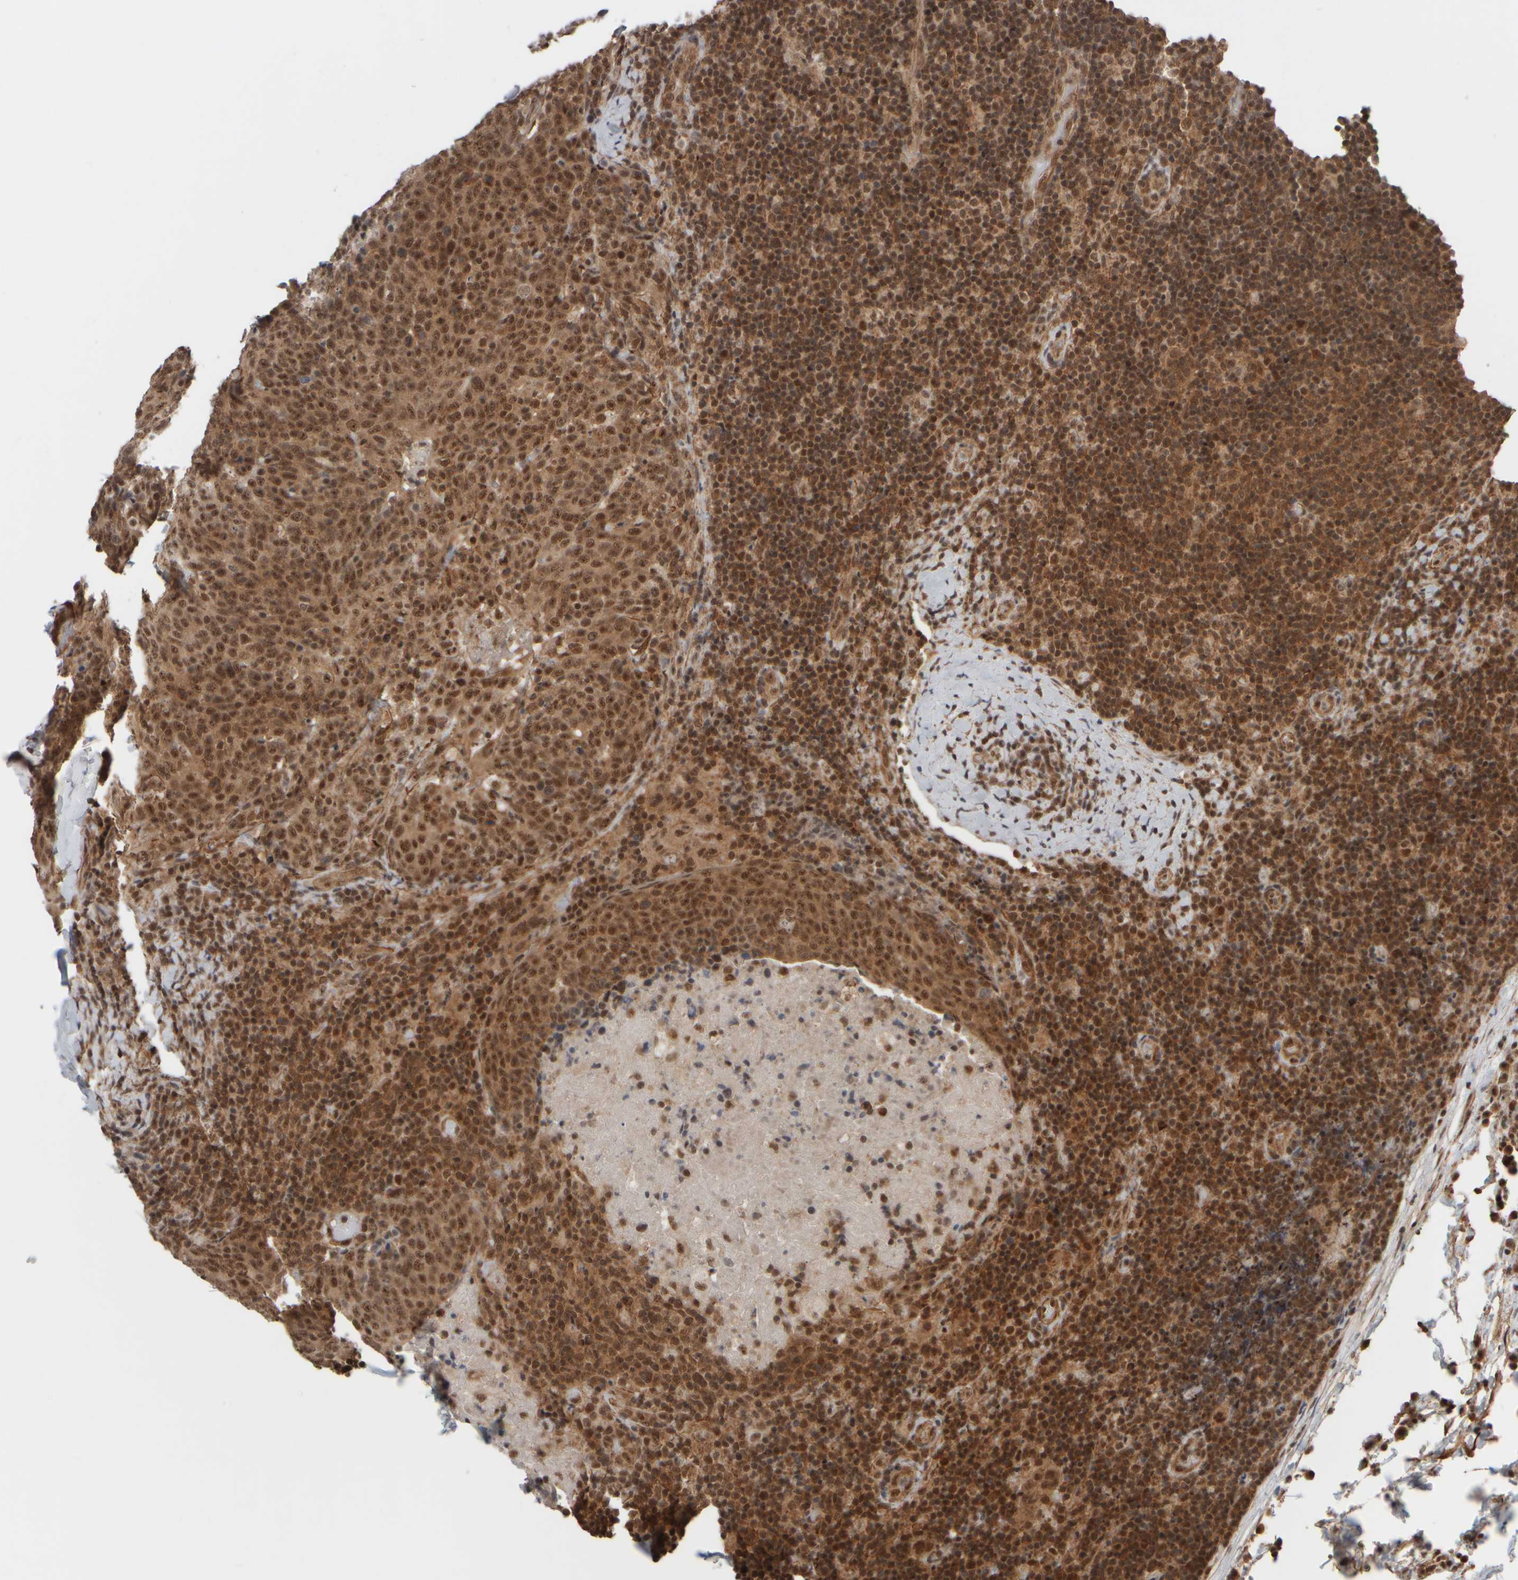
{"staining": {"intensity": "moderate", "quantity": ">75%", "location": "cytoplasmic/membranous,nuclear"}, "tissue": "head and neck cancer", "cell_type": "Tumor cells", "image_type": "cancer", "snomed": [{"axis": "morphology", "description": "Squamous cell carcinoma, NOS"}, {"axis": "morphology", "description": "Squamous cell carcinoma, metastatic, NOS"}, {"axis": "topography", "description": "Lymph node"}, {"axis": "topography", "description": "Head-Neck"}], "caption": "Tumor cells display medium levels of moderate cytoplasmic/membranous and nuclear expression in approximately >75% of cells in human head and neck cancer (metastatic squamous cell carcinoma).", "gene": "SYNRG", "patient": {"sex": "male", "age": 62}}